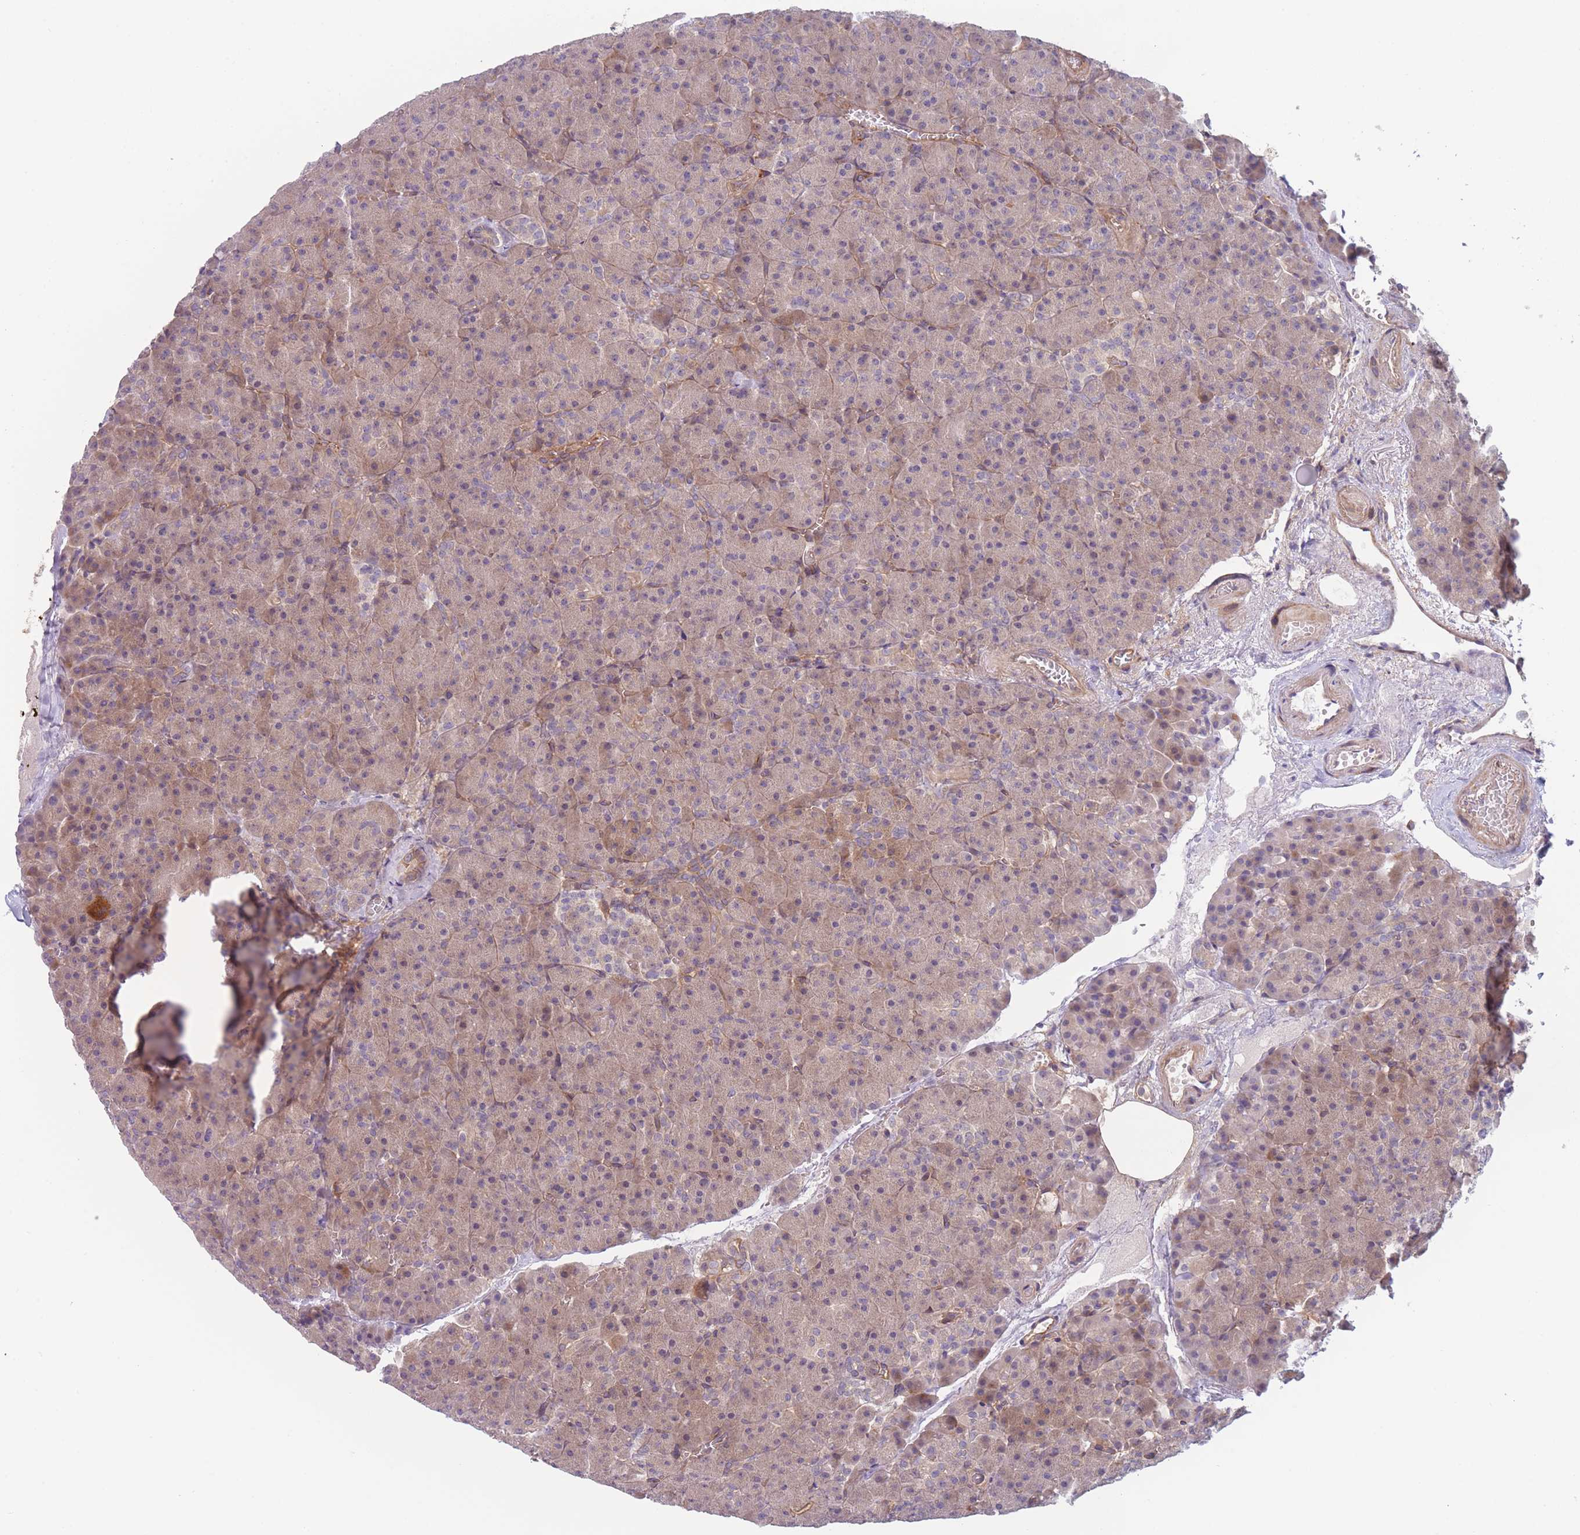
{"staining": {"intensity": "weak", "quantity": "25%-75%", "location": "cytoplasmic/membranous"}, "tissue": "pancreas", "cell_type": "Exocrine glandular cells", "image_type": "normal", "snomed": [{"axis": "morphology", "description": "Normal tissue, NOS"}, {"axis": "topography", "description": "Pancreas"}], "caption": "Immunohistochemistry image of unremarkable pancreas: human pancreas stained using IHC reveals low levels of weak protein expression localized specifically in the cytoplasmic/membranous of exocrine glandular cells, appearing as a cytoplasmic/membranous brown color.", "gene": "WDR93", "patient": {"sex": "female", "age": 74}}